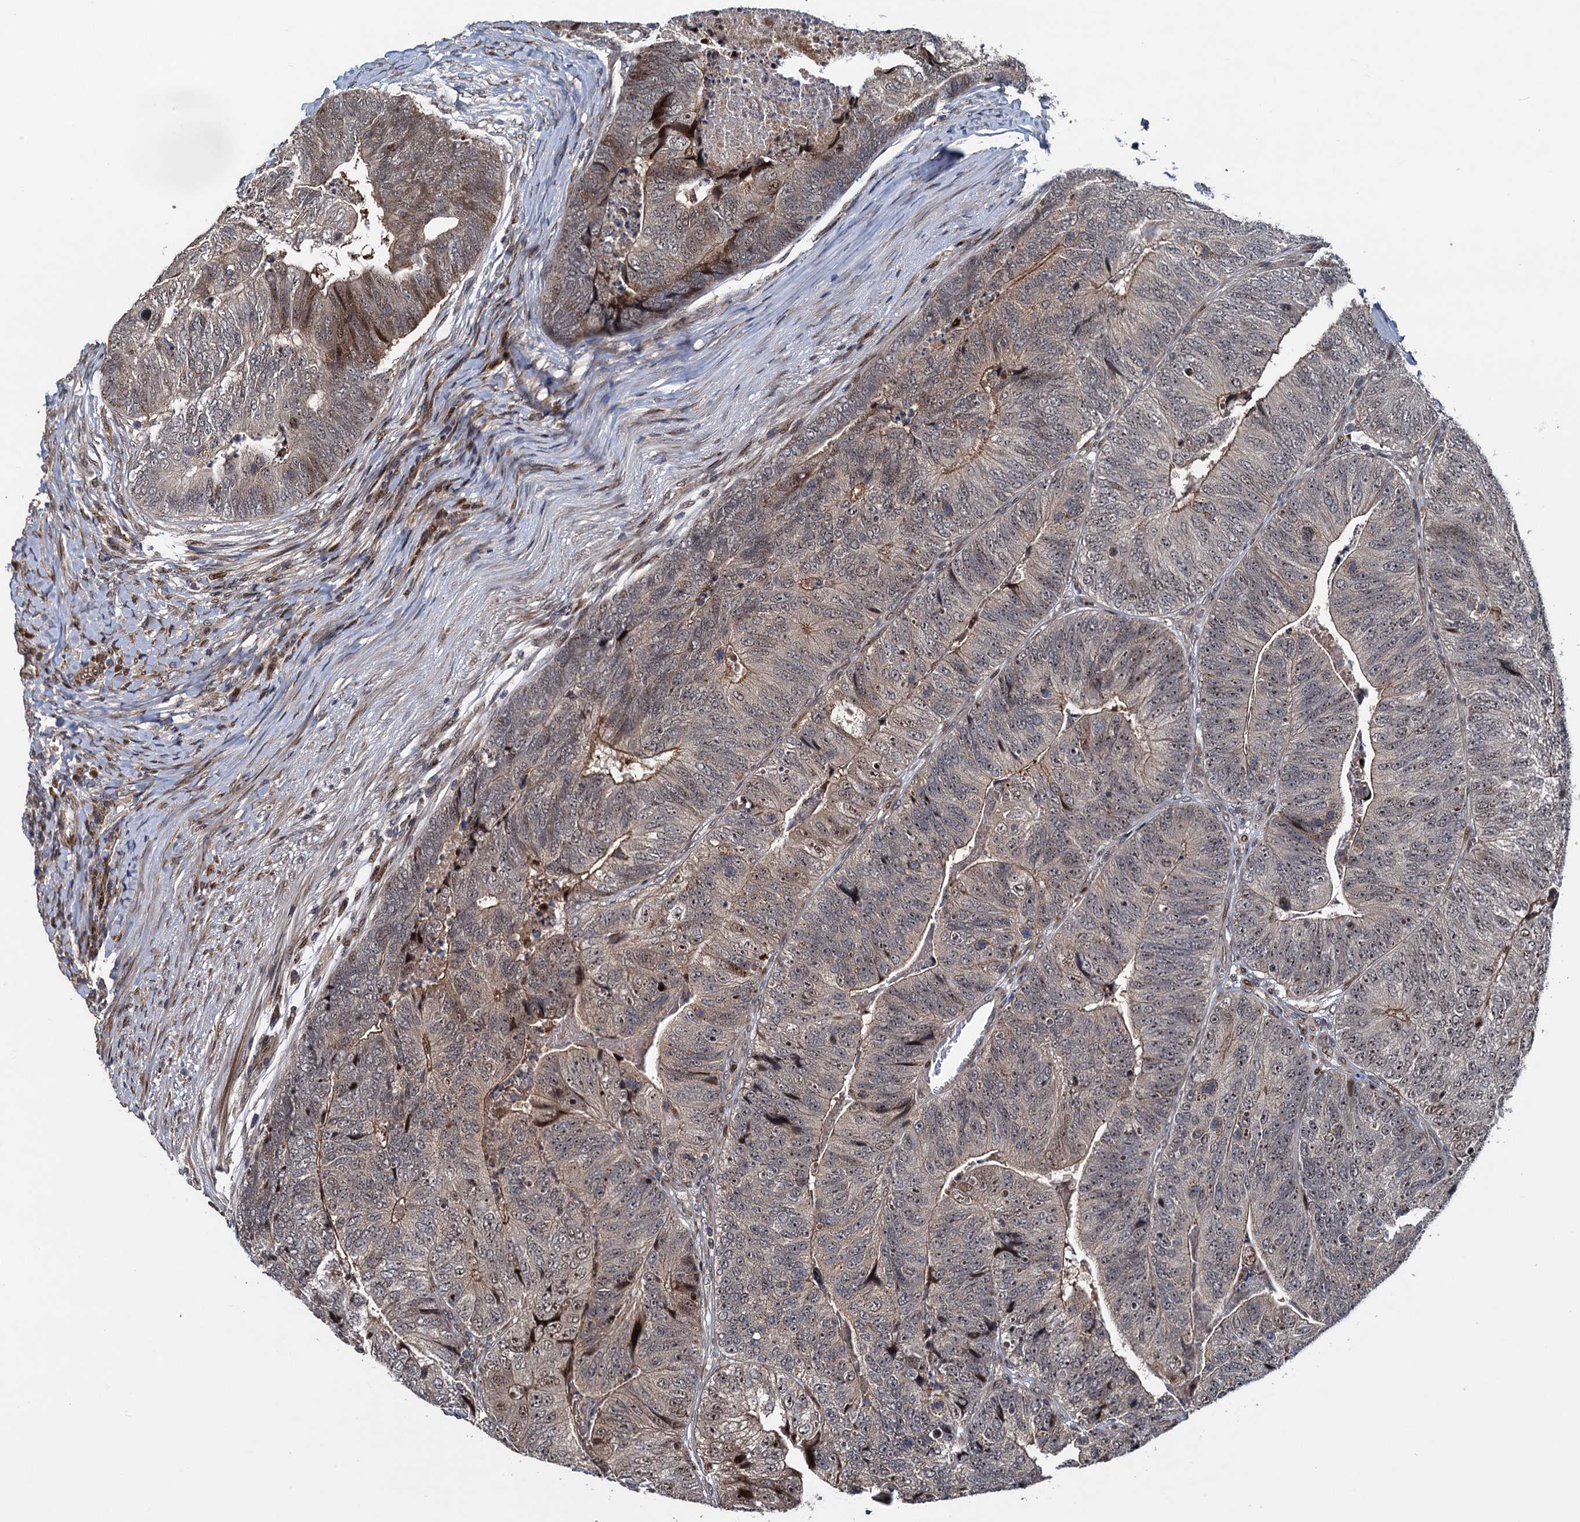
{"staining": {"intensity": "moderate", "quantity": "<25%", "location": "cytoplasmic/membranous"}, "tissue": "colorectal cancer", "cell_type": "Tumor cells", "image_type": "cancer", "snomed": [{"axis": "morphology", "description": "Adenocarcinoma, NOS"}, {"axis": "topography", "description": "Colon"}], "caption": "Immunohistochemical staining of human colorectal adenocarcinoma demonstrates low levels of moderate cytoplasmic/membranous expression in approximately <25% of tumor cells. (DAB IHC with brightfield microscopy, high magnification).", "gene": "ATOSA", "patient": {"sex": "female", "age": 67}}